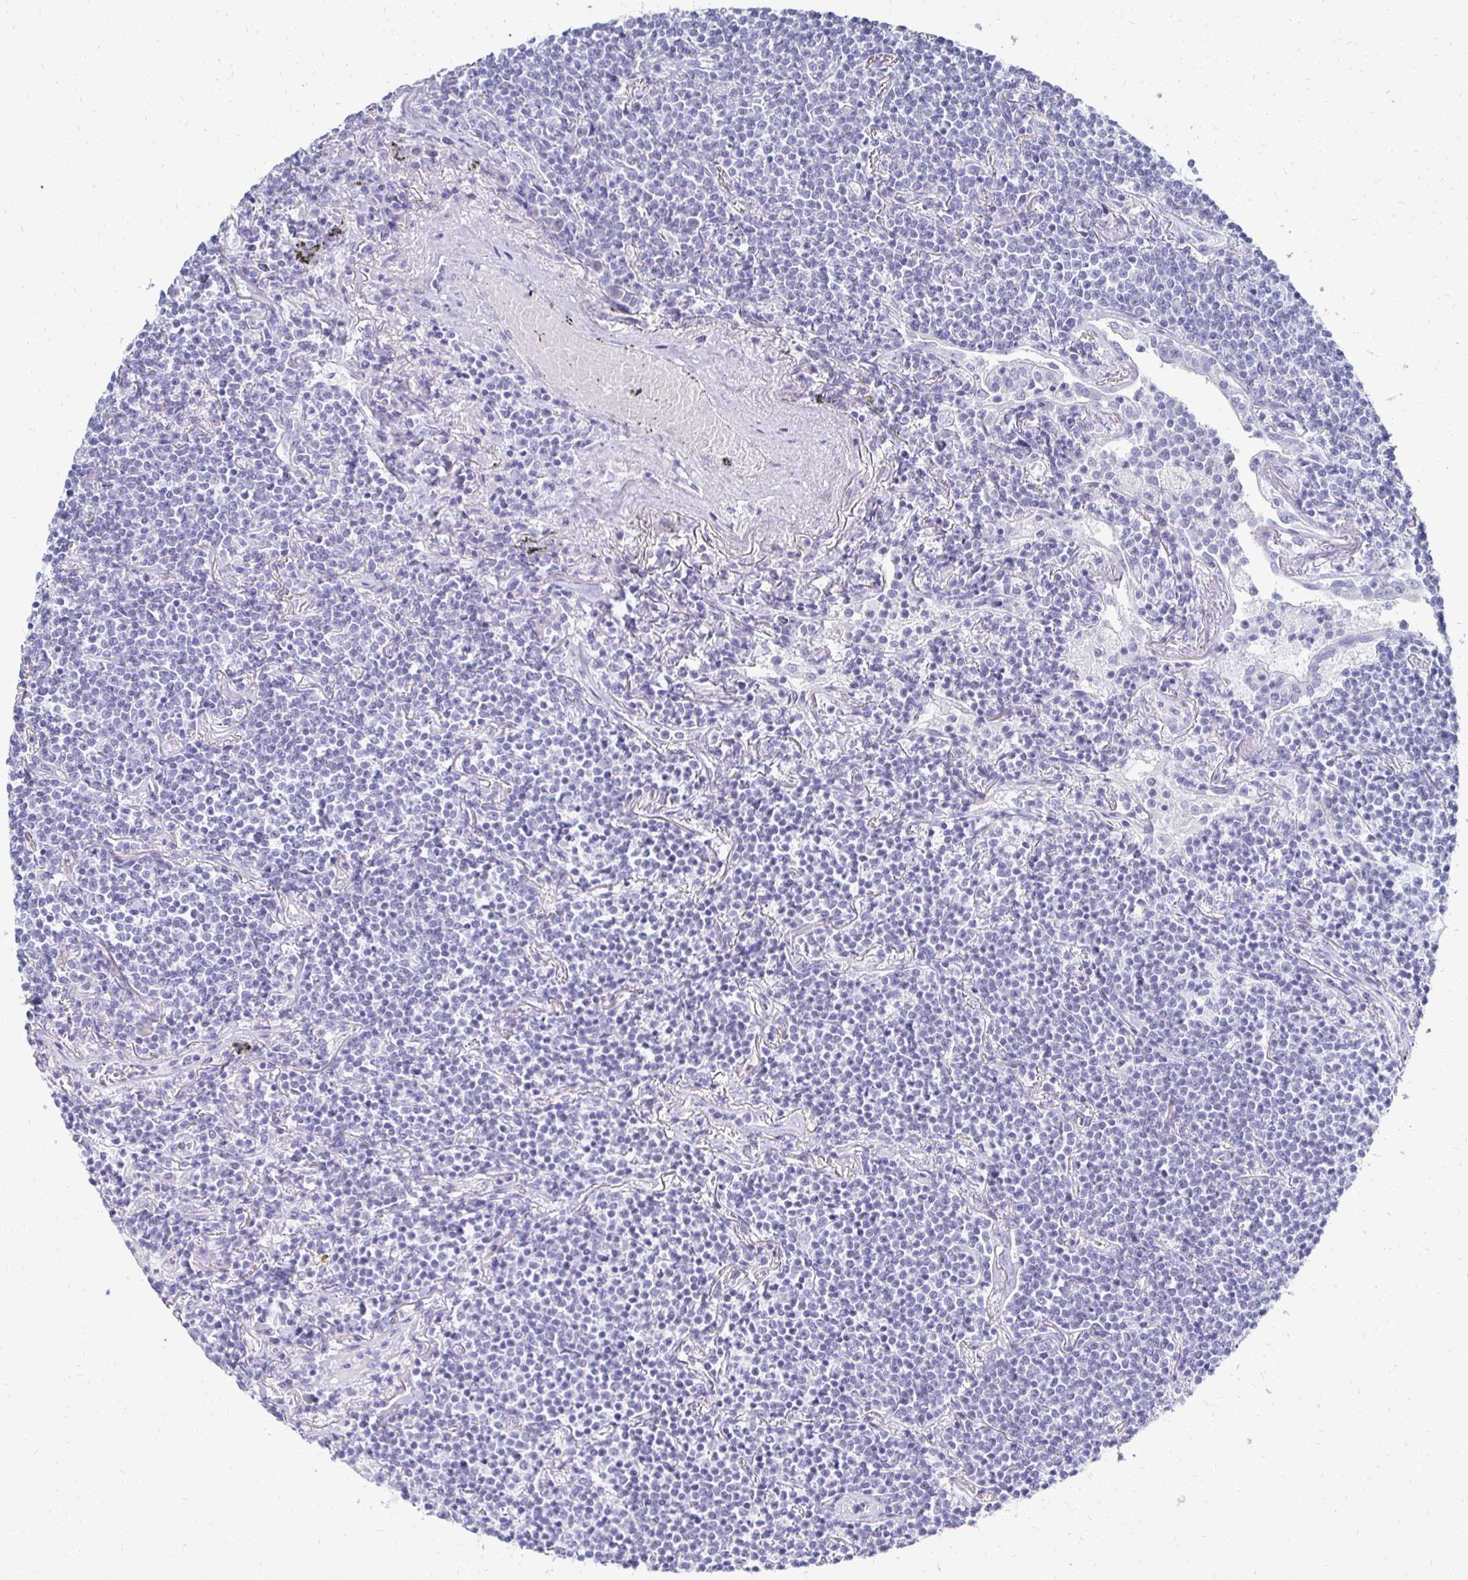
{"staining": {"intensity": "negative", "quantity": "none", "location": "none"}, "tissue": "lymphoma", "cell_type": "Tumor cells", "image_type": "cancer", "snomed": [{"axis": "morphology", "description": "Malignant lymphoma, non-Hodgkin's type, Low grade"}, {"axis": "topography", "description": "Lung"}], "caption": "High magnification brightfield microscopy of low-grade malignant lymphoma, non-Hodgkin's type stained with DAB (3,3'-diaminobenzidine) (brown) and counterstained with hematoxylin (blue): tumor cells show no significant expression. (Stains: DAB (3,3'-diaminobenzidine) immunohistochemistry with hematoxylin counter stain, Microscopy: brightfield microscopy at high magnification).", "gene": "SYCP3", "patient": {"sex": "female", "age": 71}}